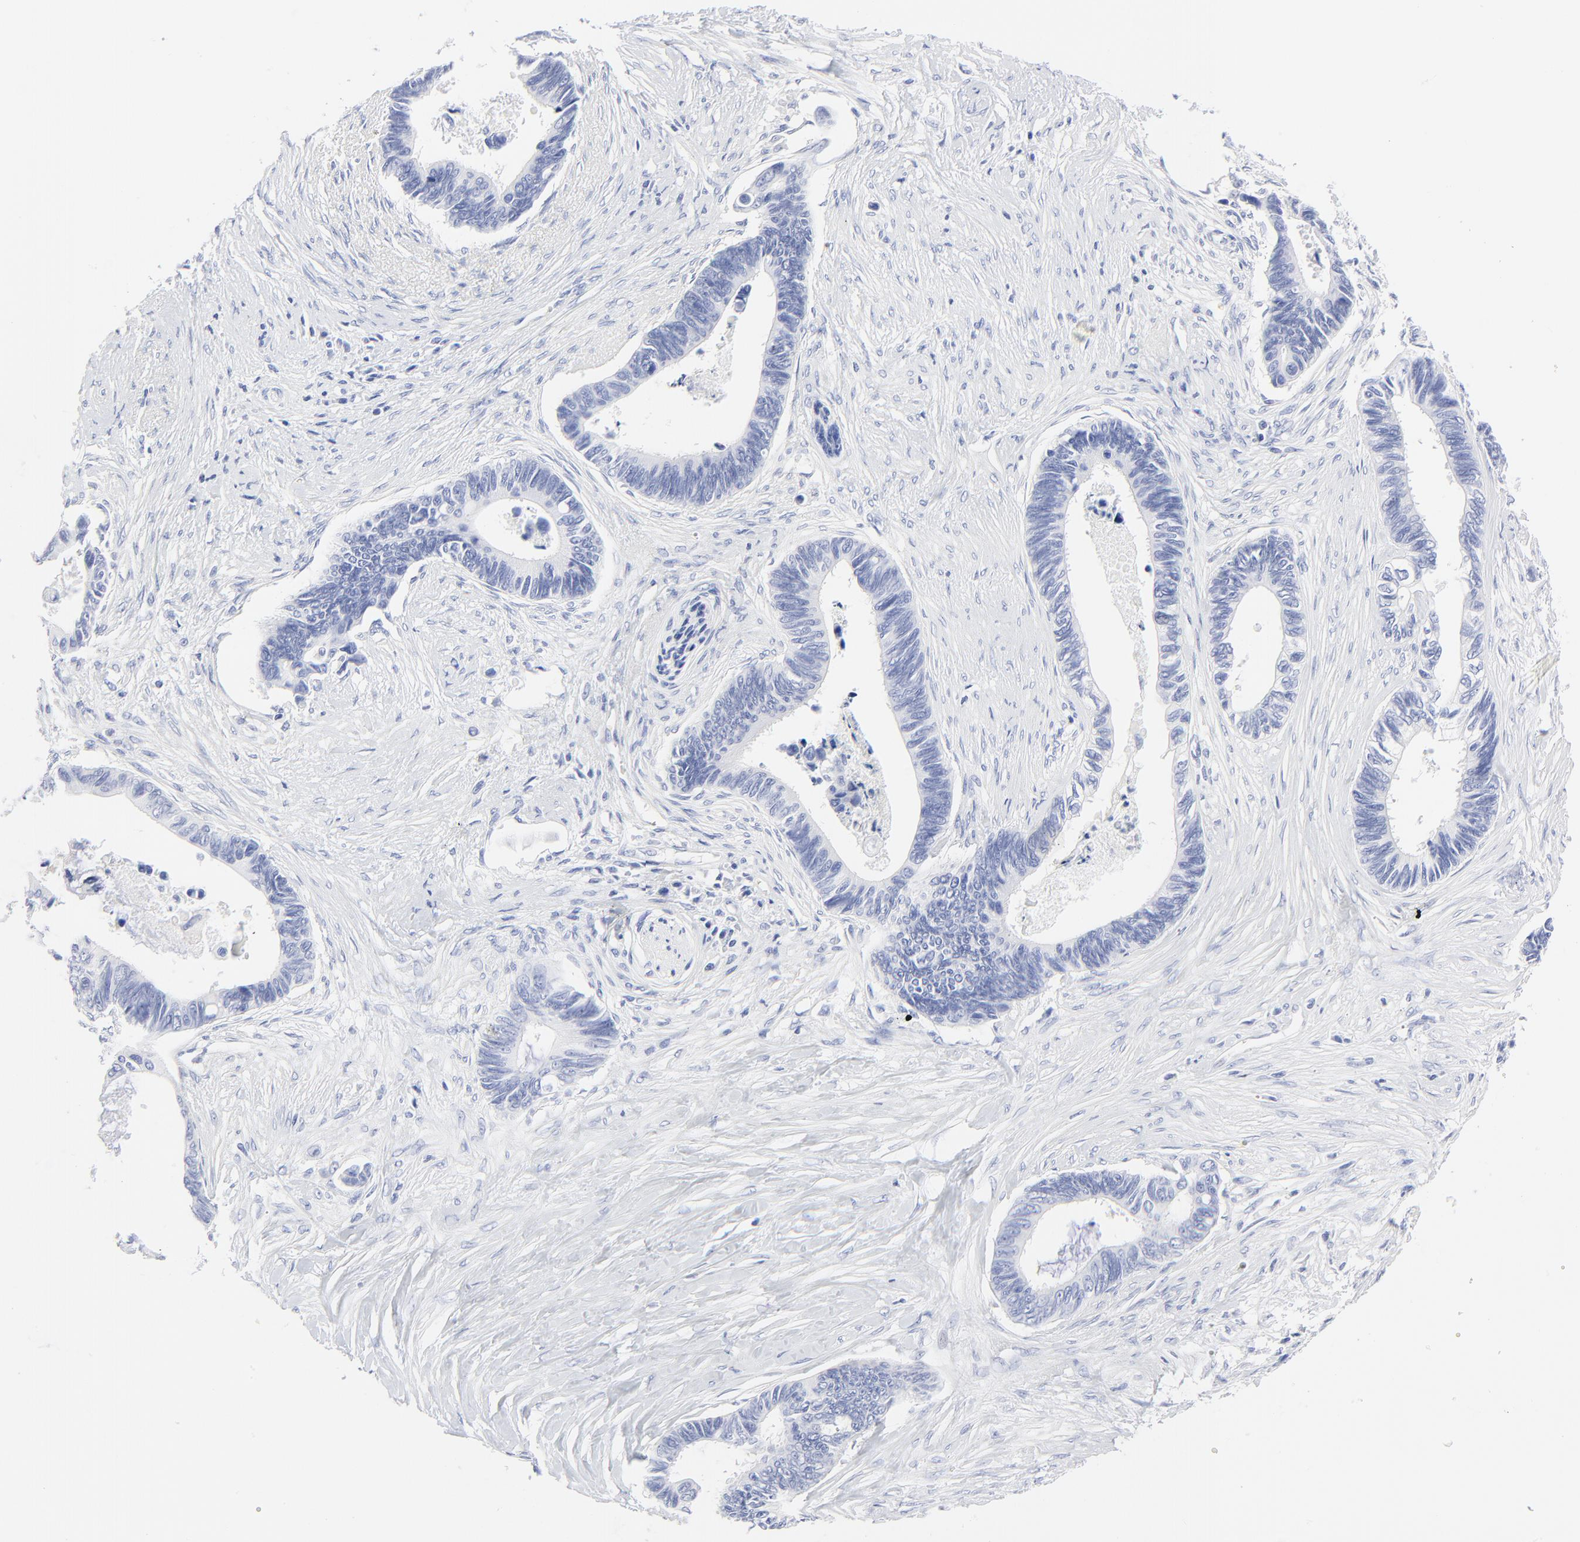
{"staining": {"intensity": "negative", "quantity": "none", "location": "none"}, "tissue": "pancreatic cancer", "cell_type": "Tumor cells", "image_type": "cancer", "snomed": [{"axis": "morphology", "description": "Adenocarcinoma, NOS"}, {"axis": "topography", "description": "Pancreas"}], "caption": "Tumor cells show no significant positivity in pancreatic cancer.", "gene": "PSD3", "patient": {"sex": "female", "age": 70}}